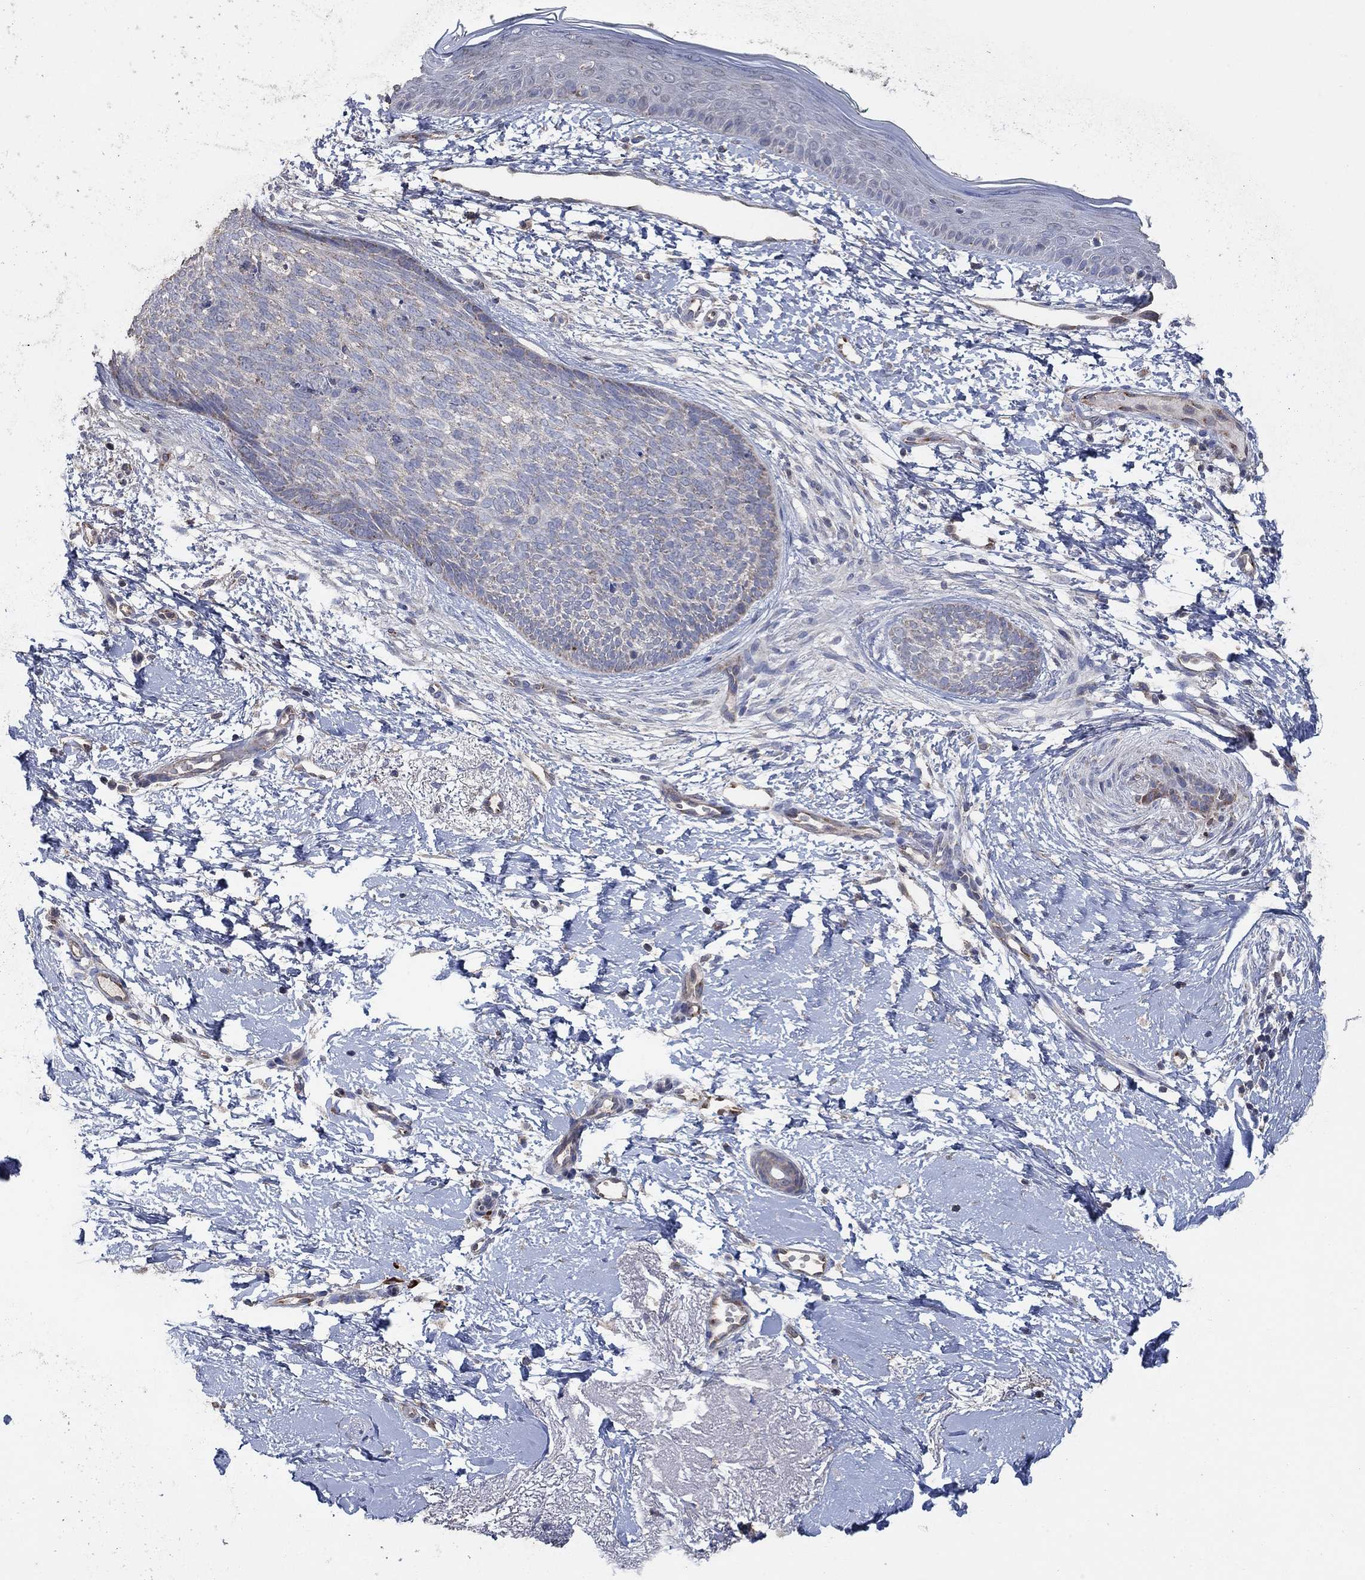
{"staining": {"intensity": "negative", "quantity": "none", "location": "none"}, "tissue": "skin cancer", "cell_type": "Tumor cells", "image_type": "cancer", "snomed": [{"axis": "morphology", "description": "Normal tissue, NOS"}, {"axis": "morphology", "description": "Basal cell carcinoma"}, {"axis": "topography", "description": "Skin"}], "caption": "A high-resolution image shows immunohistochemistry (IHC) staining of skin basal cell carcinoma, which reveals no significant expression in tumor cells.", "gene": "HID1", "patient": {"sex": "male", "age": 84}}